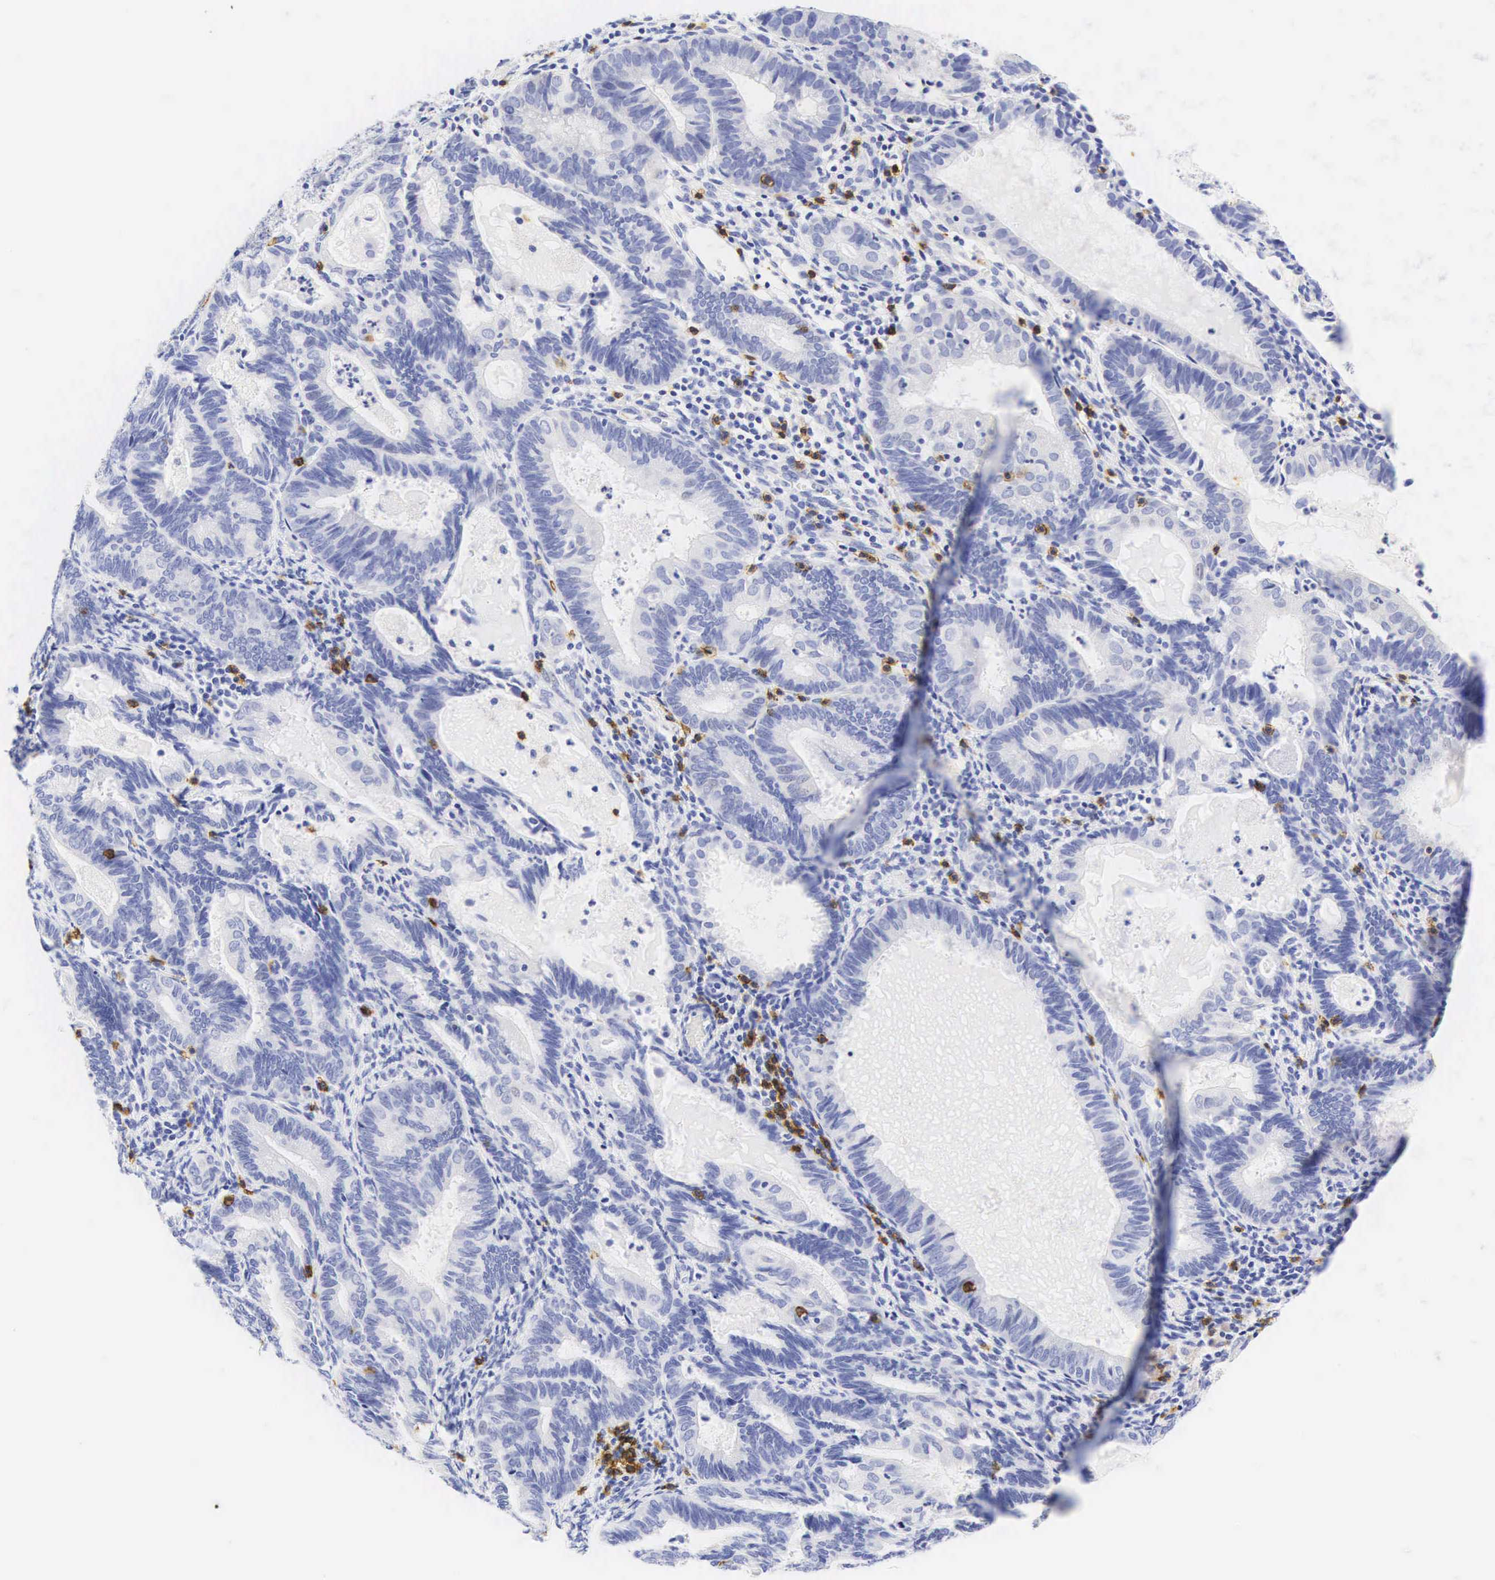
{"staining": {"intensity": "negative", "quantity": "none", "location": "none"}, "tissue": "endometrial cancer", "cell_type": "Tumor cells", "image_type": "cancer", "snomed": [{"axis": "morphology", "description": "Adenocarcinoma, NOS"}, {"axis": "topography", "description": "Endometrium"}], "caption": "DAB immunohistochemical staining of endometrial adenocarcinoma shows no significant expression in tumor cells.", "gene": "CD8A", "patient": {"sex": "female", "age": 63}}